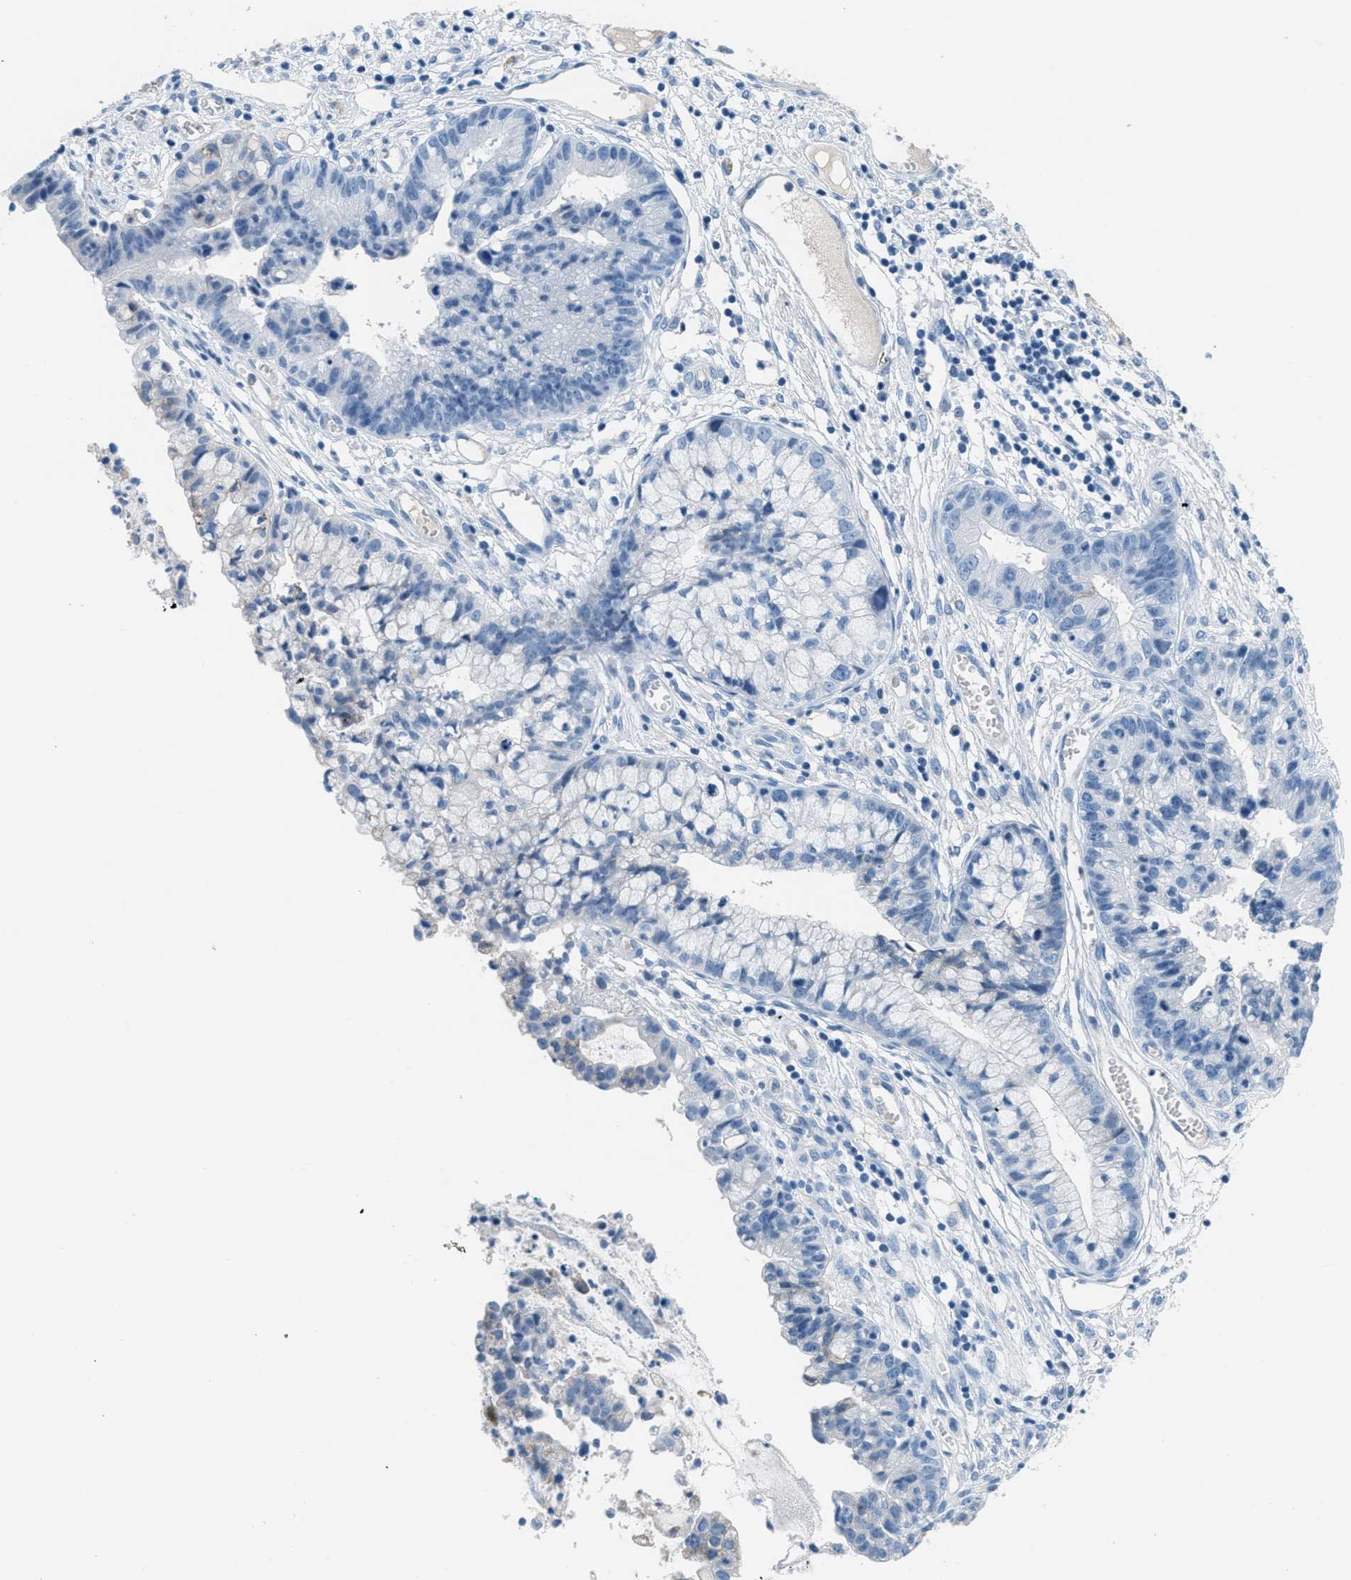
{"staining": {"intensity": "negative", "quantity": "none", "location": "none"}, "tissue": "cervical cancer", "cell_type": "Tumor cells", "image_type": "cancer", "snomed": [{"axis": "morphology", "description": "Adenocarcinoma, NOS"}, {"axis": "topography", "description": "Cervix"}], "caption": "An immunohistochemistry image of cervical adenocarcinoma is shown. There is no staining in tumor cells of cervical adenocarcinoma. The staining was performed using DAB (3,3'-diaminobenzidine) to visualize the protein expression in brown, while the nuclei were stained in blue with hematoxylin (Magnification: 20x).", "gene": "MGARP", "patient": {"sex": "female", "age": 44}}